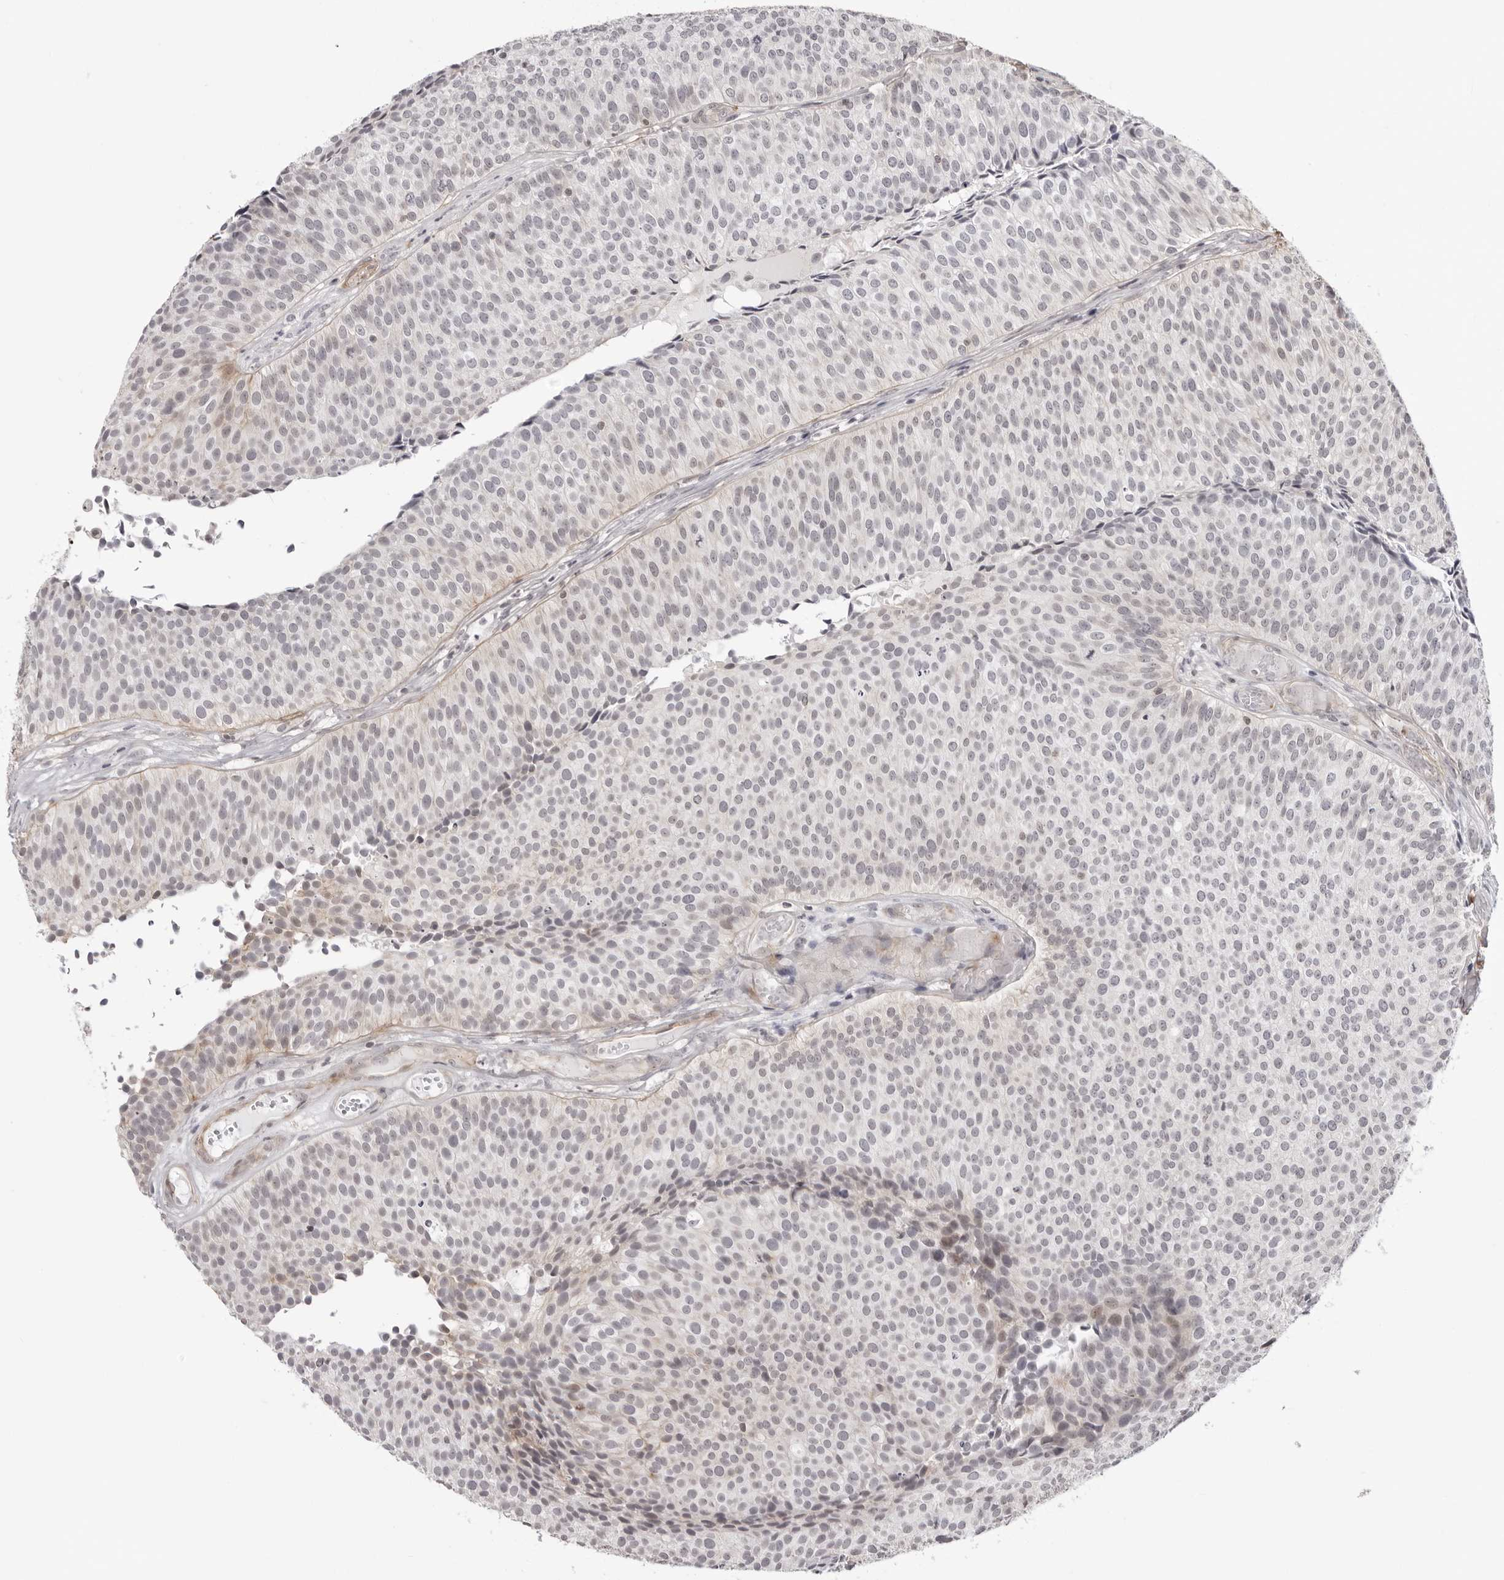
{"staining": {"intensity": "negative", "quantity": "none", "location": "none"}, "tissue": "urothelial cancer", "cell_type": "Tumor cells", "image_type": "cancer", "snomed": [{"axis": "morphology", "description": "Urothelial carcinoma, Low grade"}, {"axis": "topography", "description": "Urinary bladder"}], "caption": "High power microscopy photomicrograph of an immunohistochemistry (IHC) image of urothelial cancer, revealing no significant staining in tumor cells.", "gene": "UNK", "patient": {"sex": "male", "age": 86}}